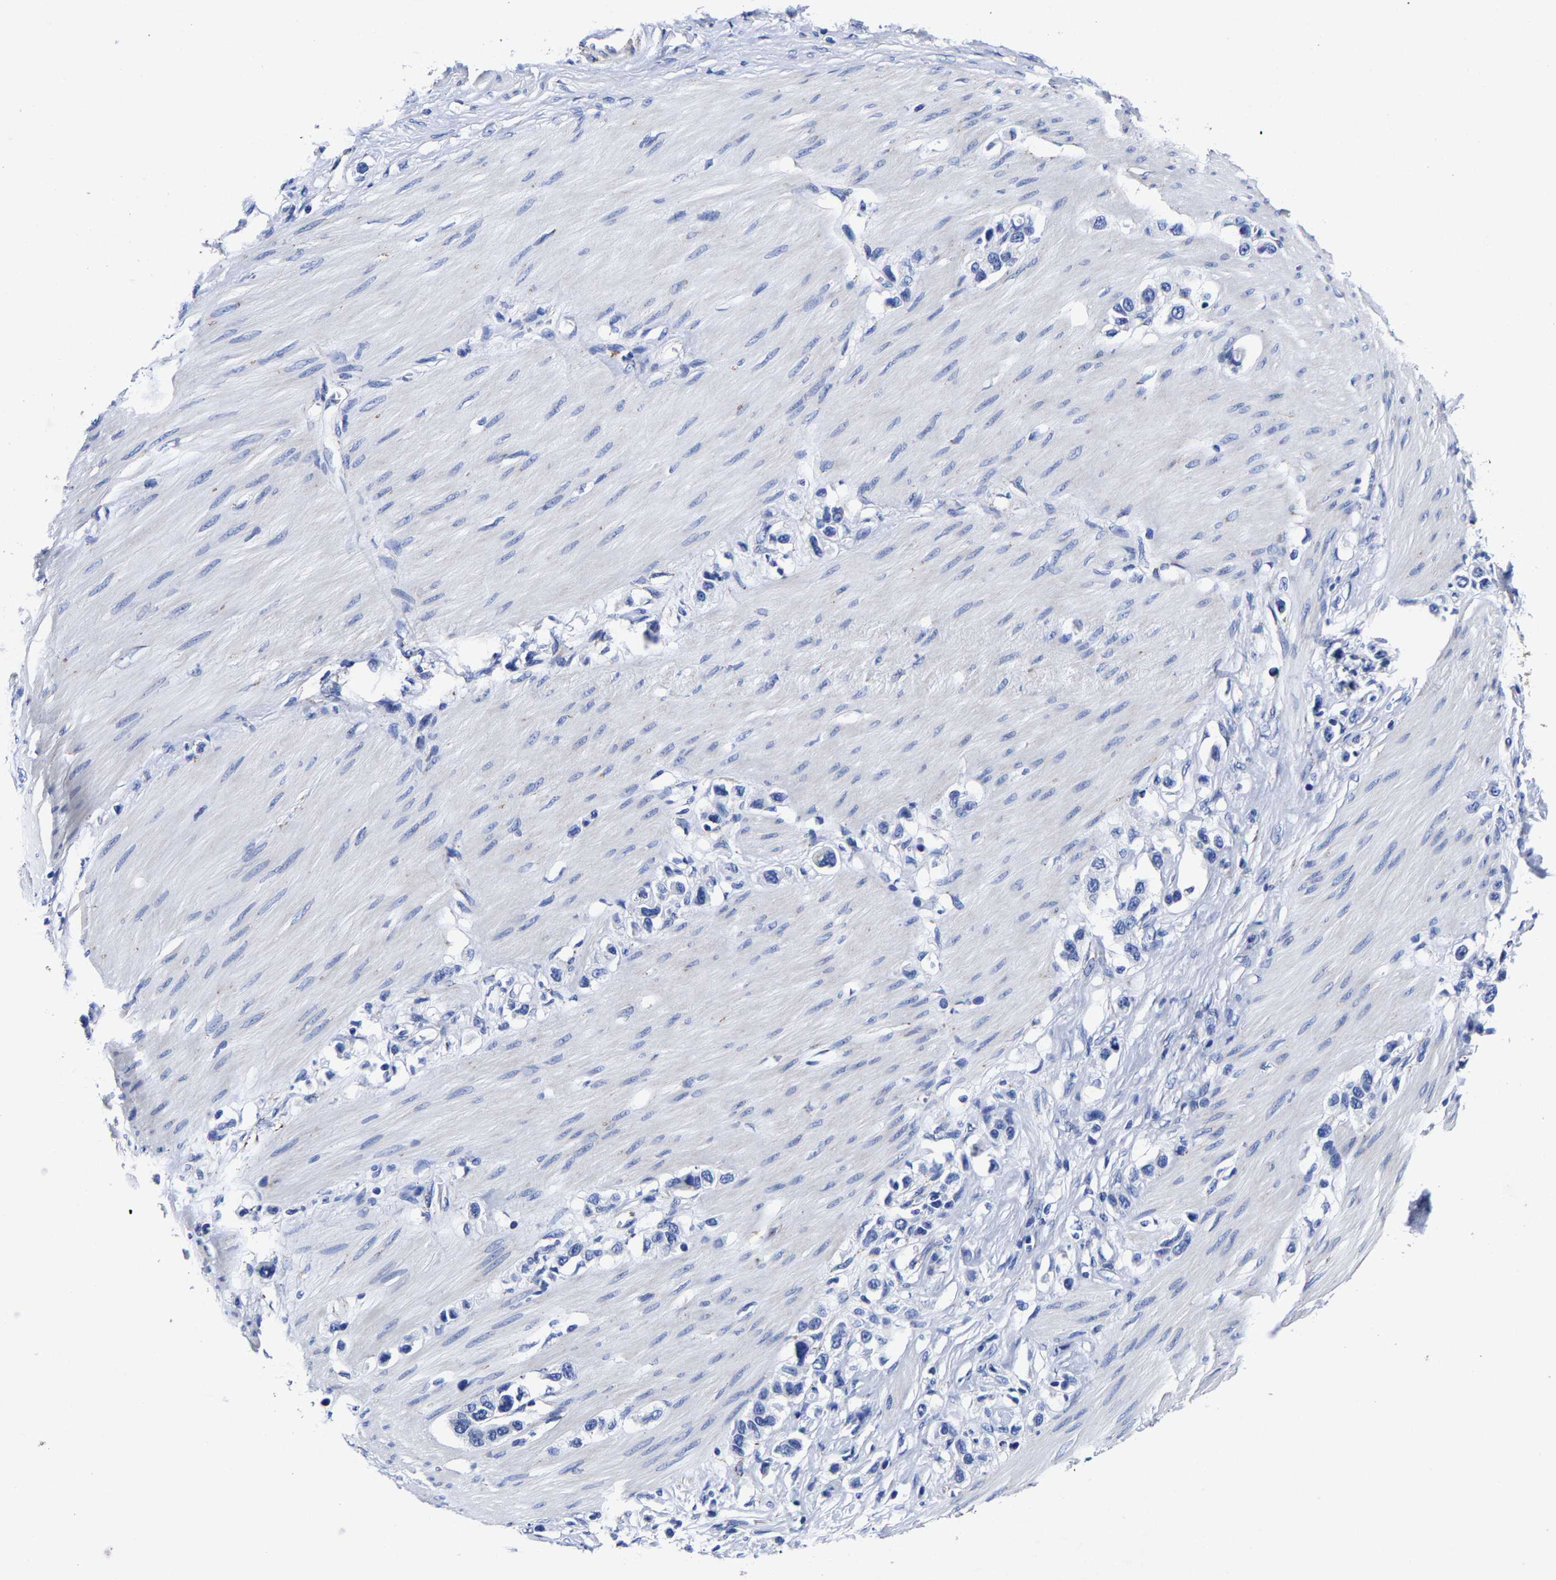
{"staining": {"intensity": "negative", "quantity": "none", "location": "none"}, "tissue": "stomach cancer", "cell_type": "Tumor cells", "image_type": "cancer", "snomed": [{"axis": "morphology", "description": "Adenocarcinoma, NOS"}, {"axis": "topography", "description": "Stomach"}], "caption": "Histopathology image shows no significant protein staining in tumor cells of stomach cancer.", "gene": "AASS", "patient": {"sex": "female", "age": 65}}